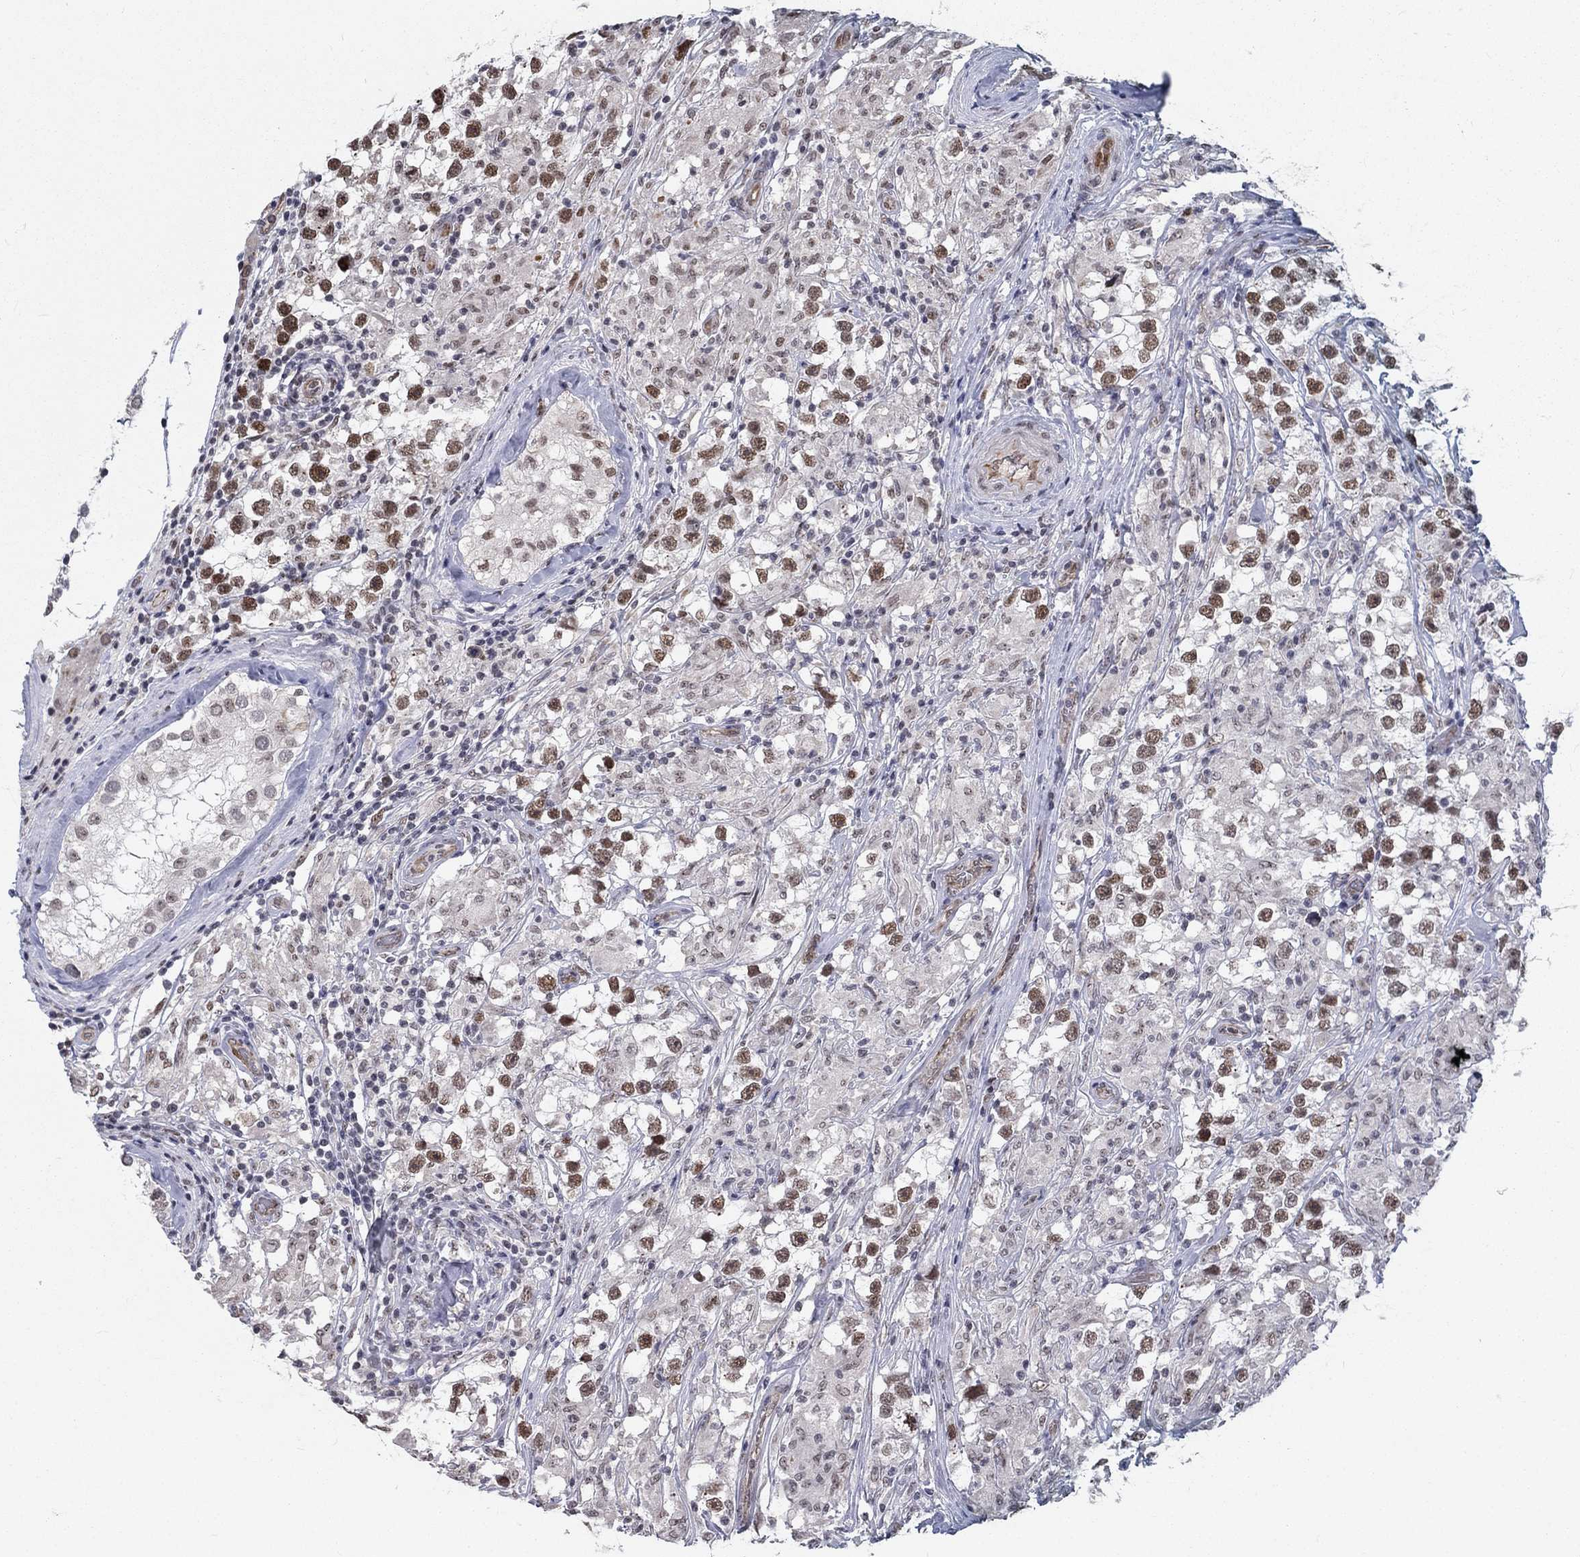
{"staining": {"intensity": "strong", "quantity": "25%-75%", "location": "nuclear"}, "tissue": "testis cancer", "cell_type": "Tumor cells", "image_type": "cancer", "snomed": [{"axis": "morphology", "description": "Seminoma, NOS"}, {"axis": "topography", "description": "Testis"}], "caption": "This is a photomicrograph of immunohistochemistry (IHC) staining of testis cancer, which shows strong positivity in the nuclear of tumor cells.", "gene": "ZBED1", "patient": {"sex": "male", "age": 46}}